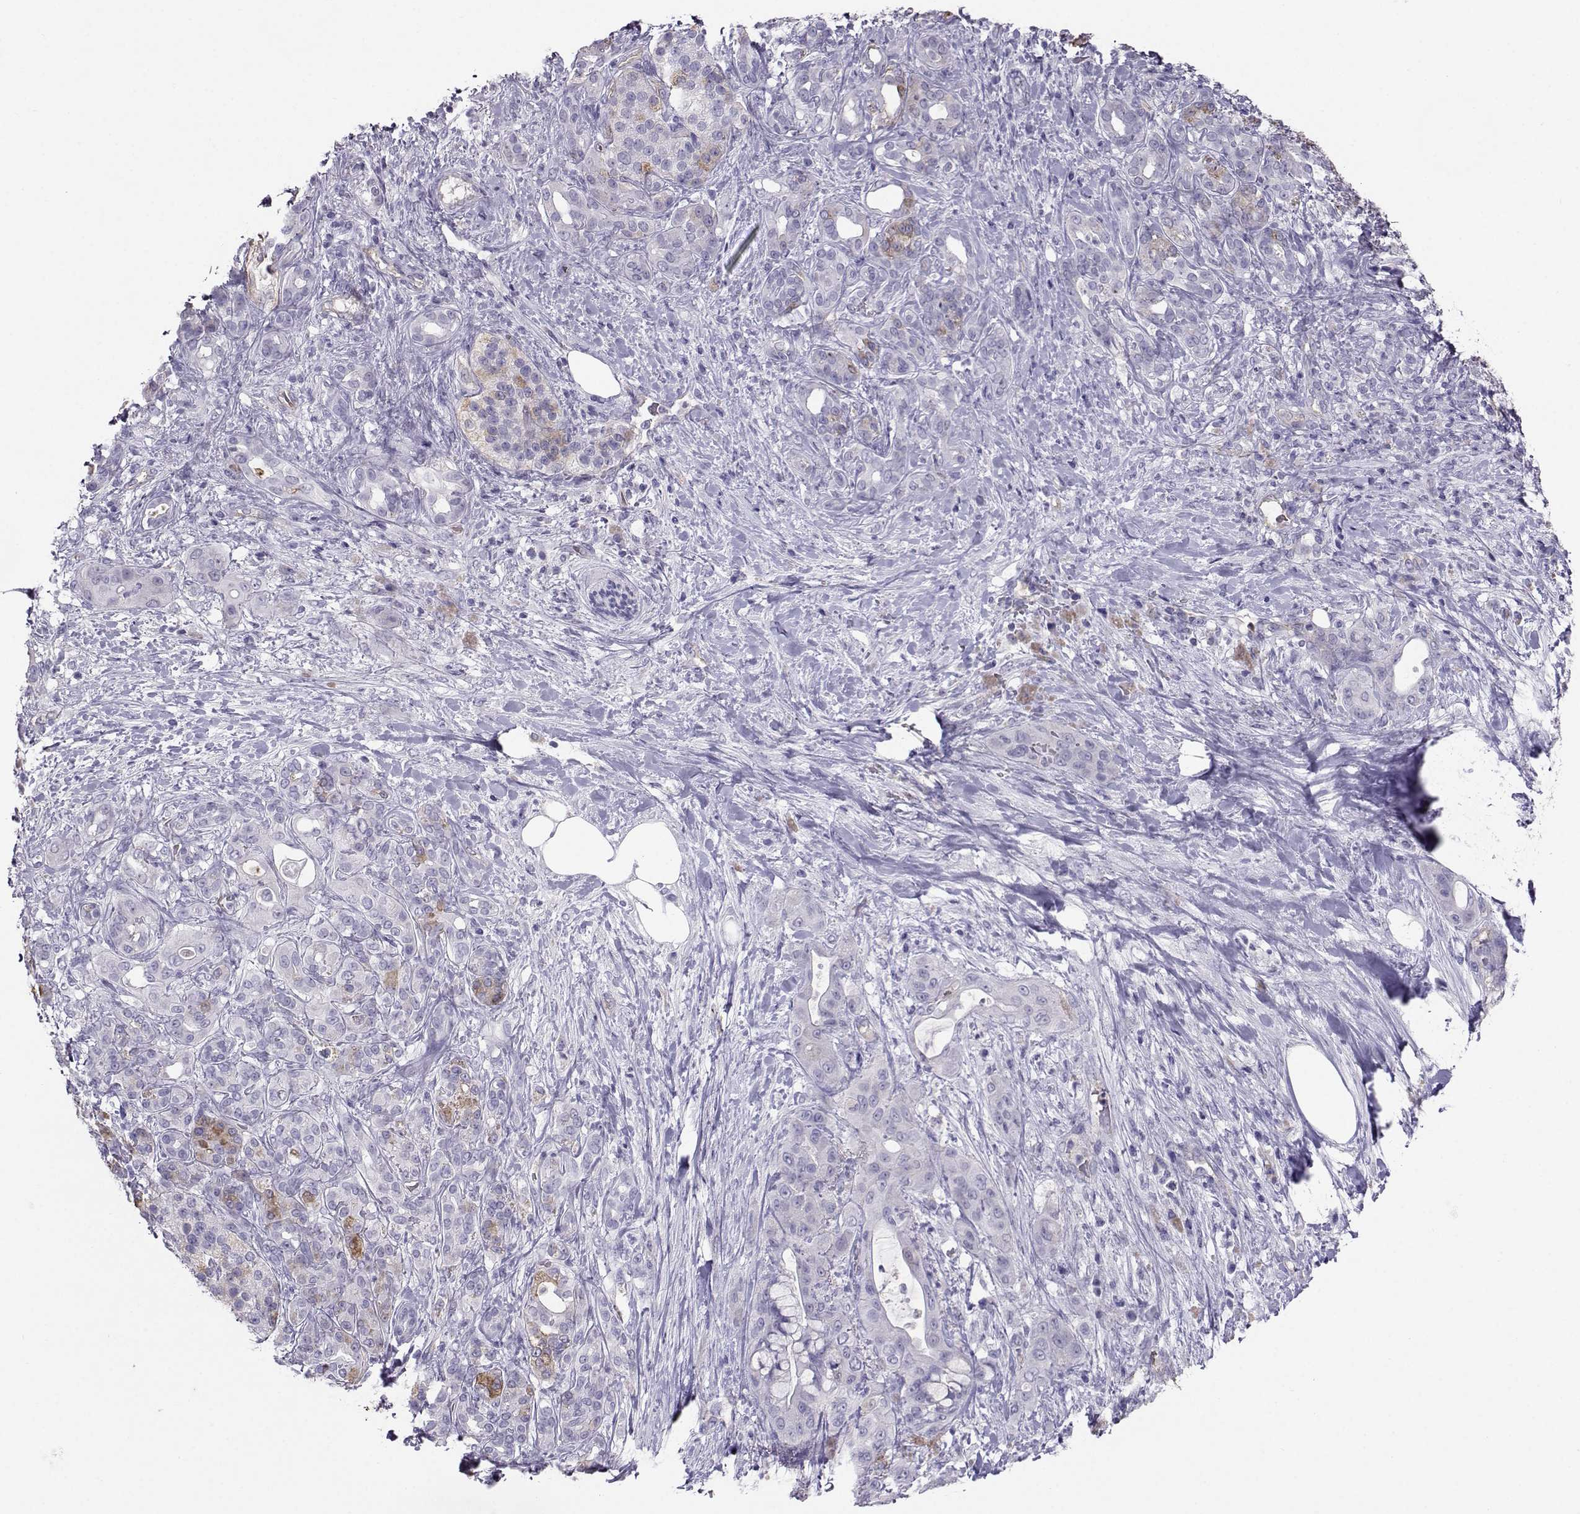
{"staining": {"intensity": "negative", "quantity": "none", "location": "none"}, "tissue": "pancreatic cancer", "cell_type": "Tumor cells", "image_type": "cancer", "snomed": [{"axis": "morphology", "description": "Adenocarcinoma, NOS"}, {"axis": "topography", "description": "Pancreas"}], "caption": "Immunohistochemistry (IHC) micrograph of neoplastic tissue: pancreatic adenocarcinoma stained with DAB (3,3'-diaminobenzidine) exhibits no significant protein staining in tumor cells.", "gene": "CLUL1", "patient": {"sex": "male", "age": 71}}